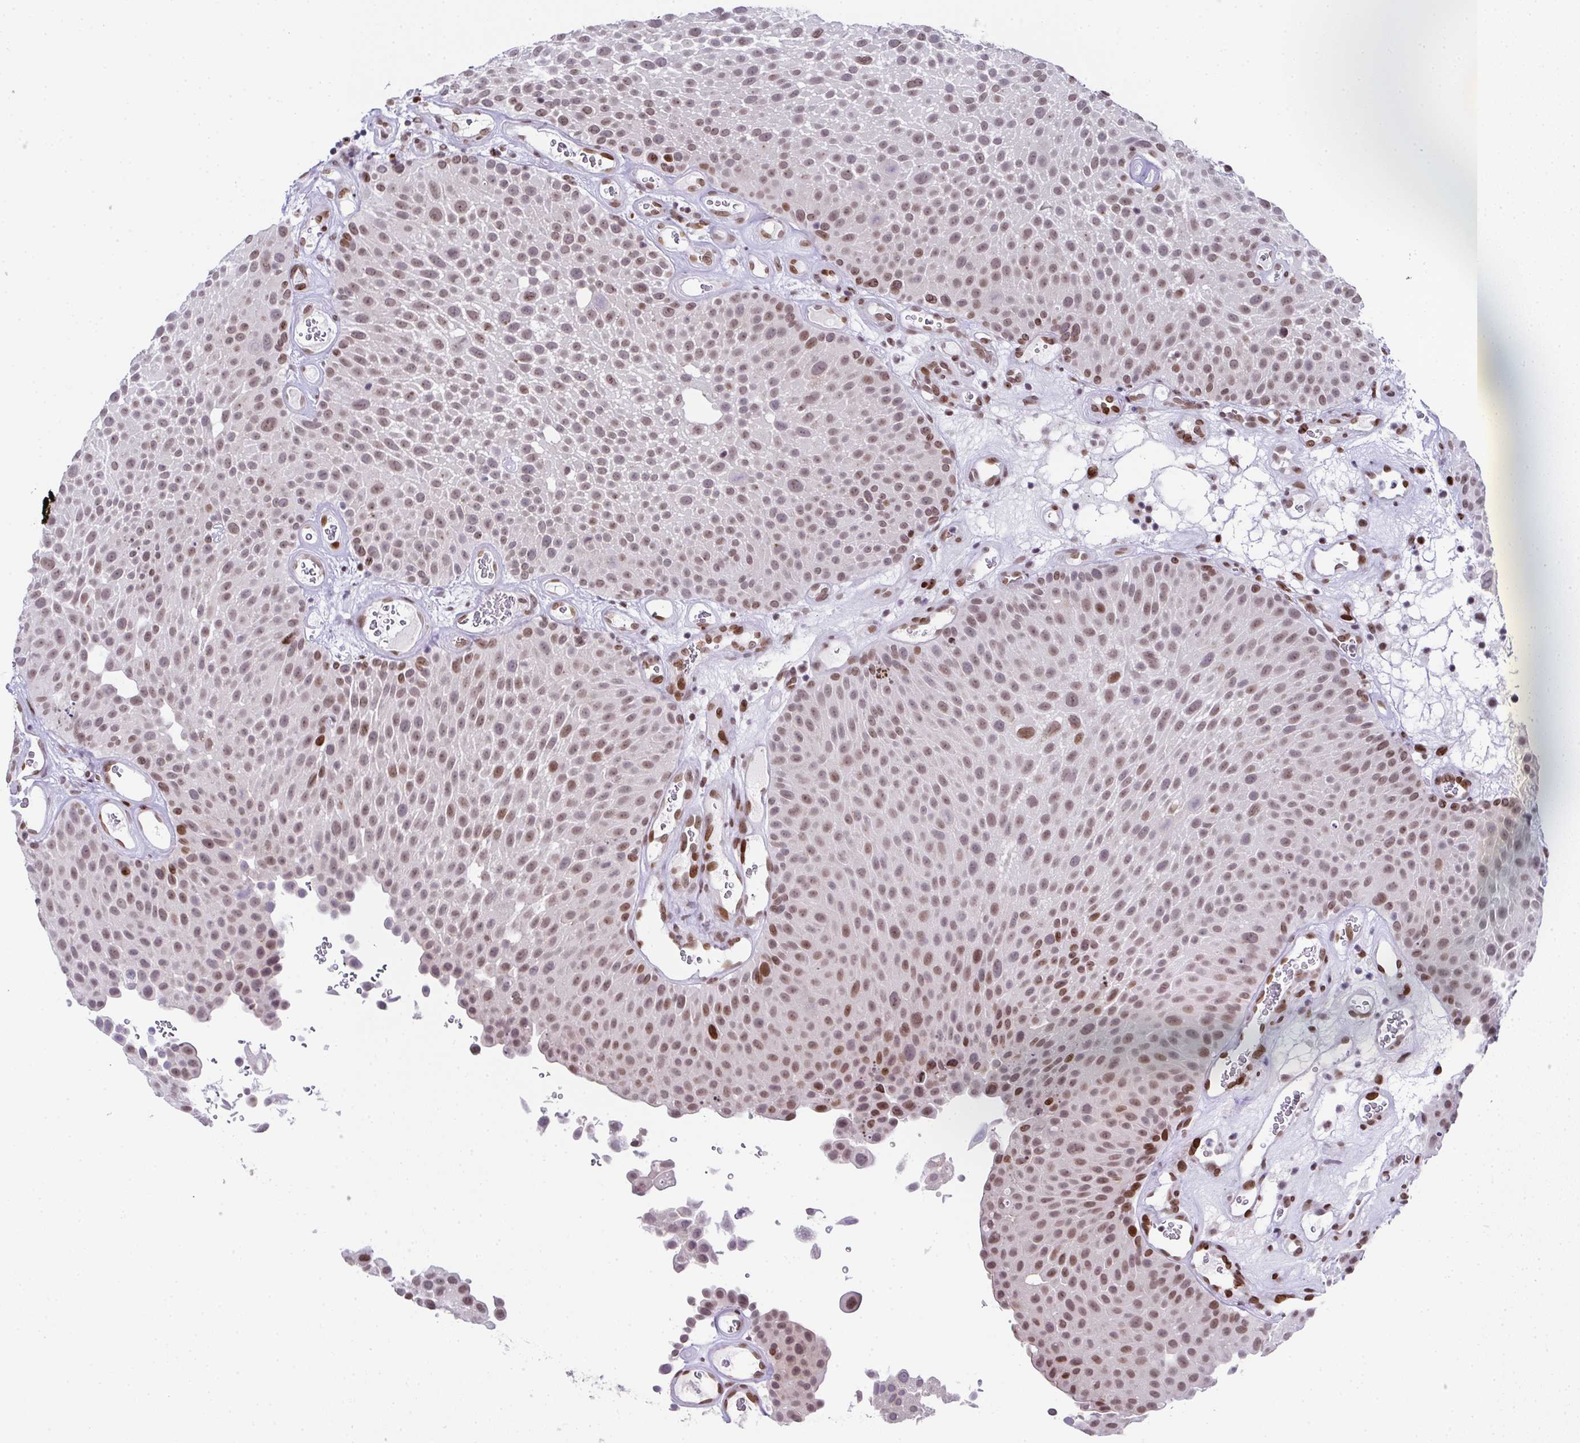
{"staining": {"intensity": "moderate", "quantity": ">75%", "location": "nuclear"}, "tissue": "urothelial cancer", "cell_type": "Tumor cells", "image_type": "cancer", "snomed": [{"axis": "morphology", "description": "Urothelial carcinoma, Low grade"}, {"axis": "topography", "description": "Urinary bladder"}], "caption": "This micrograph exhibits IHC staining of human urothelial carcinoma (low-grade), with medium moderate nuclear staining in about >75% of tumor cells.", "gene": "RB1", "patient": {"sex": "male", "age": 72}}